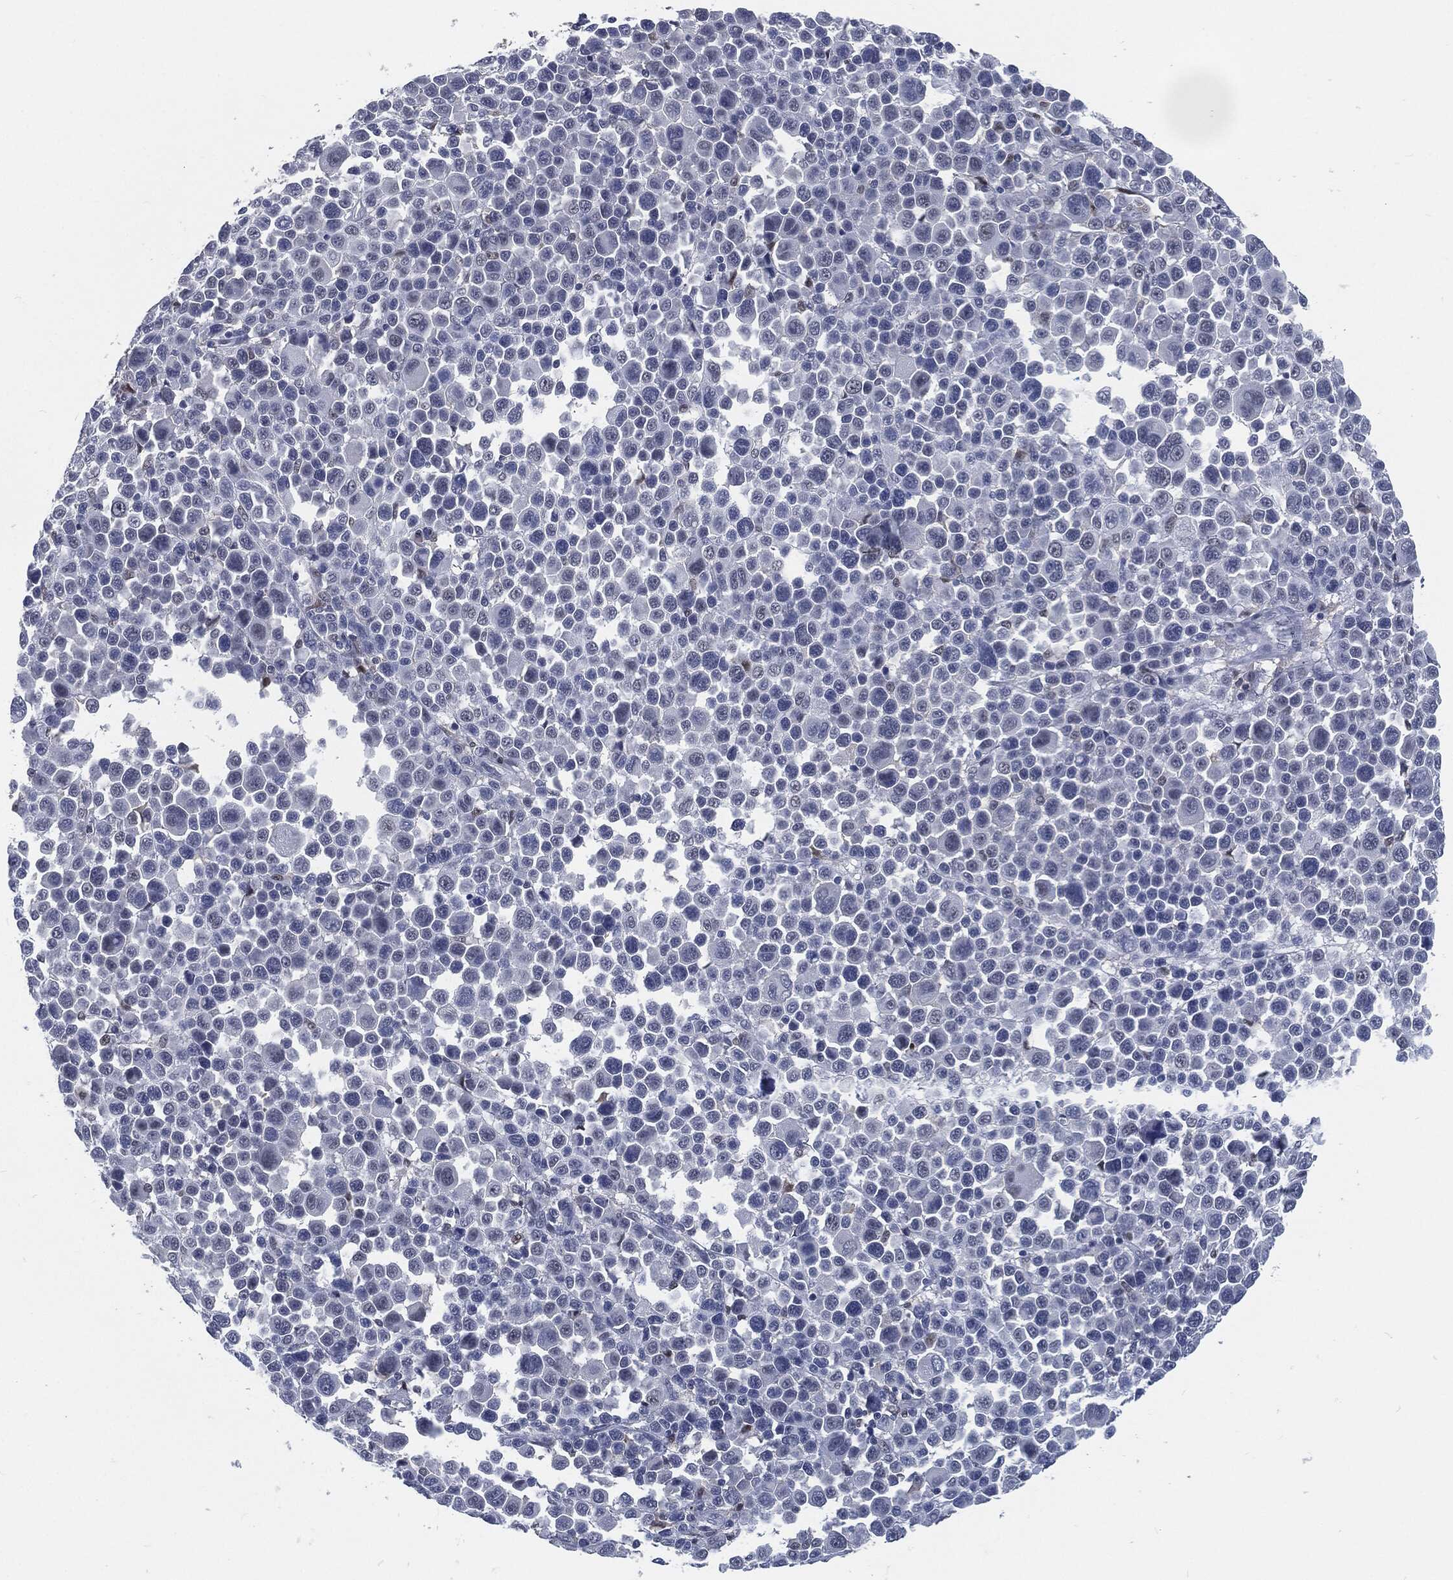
{"staining": {"intensity": "negative", "quantity": "none", "location": "none"}, "tissue": "melanoma", "cell_type": "Tumor cells", "image_type": "cancer", "snomed": [{"axis": "morphology", "description": "Malignant melanoma, NOS"}, {"axis": "topography", "description": "Skin"}], "caption": "Human melanoma stained for a protein using IHC exhibits no positivity in tumor cells.", "gene": "PROM1", "patient": {"sex": "female", "age": 57}}